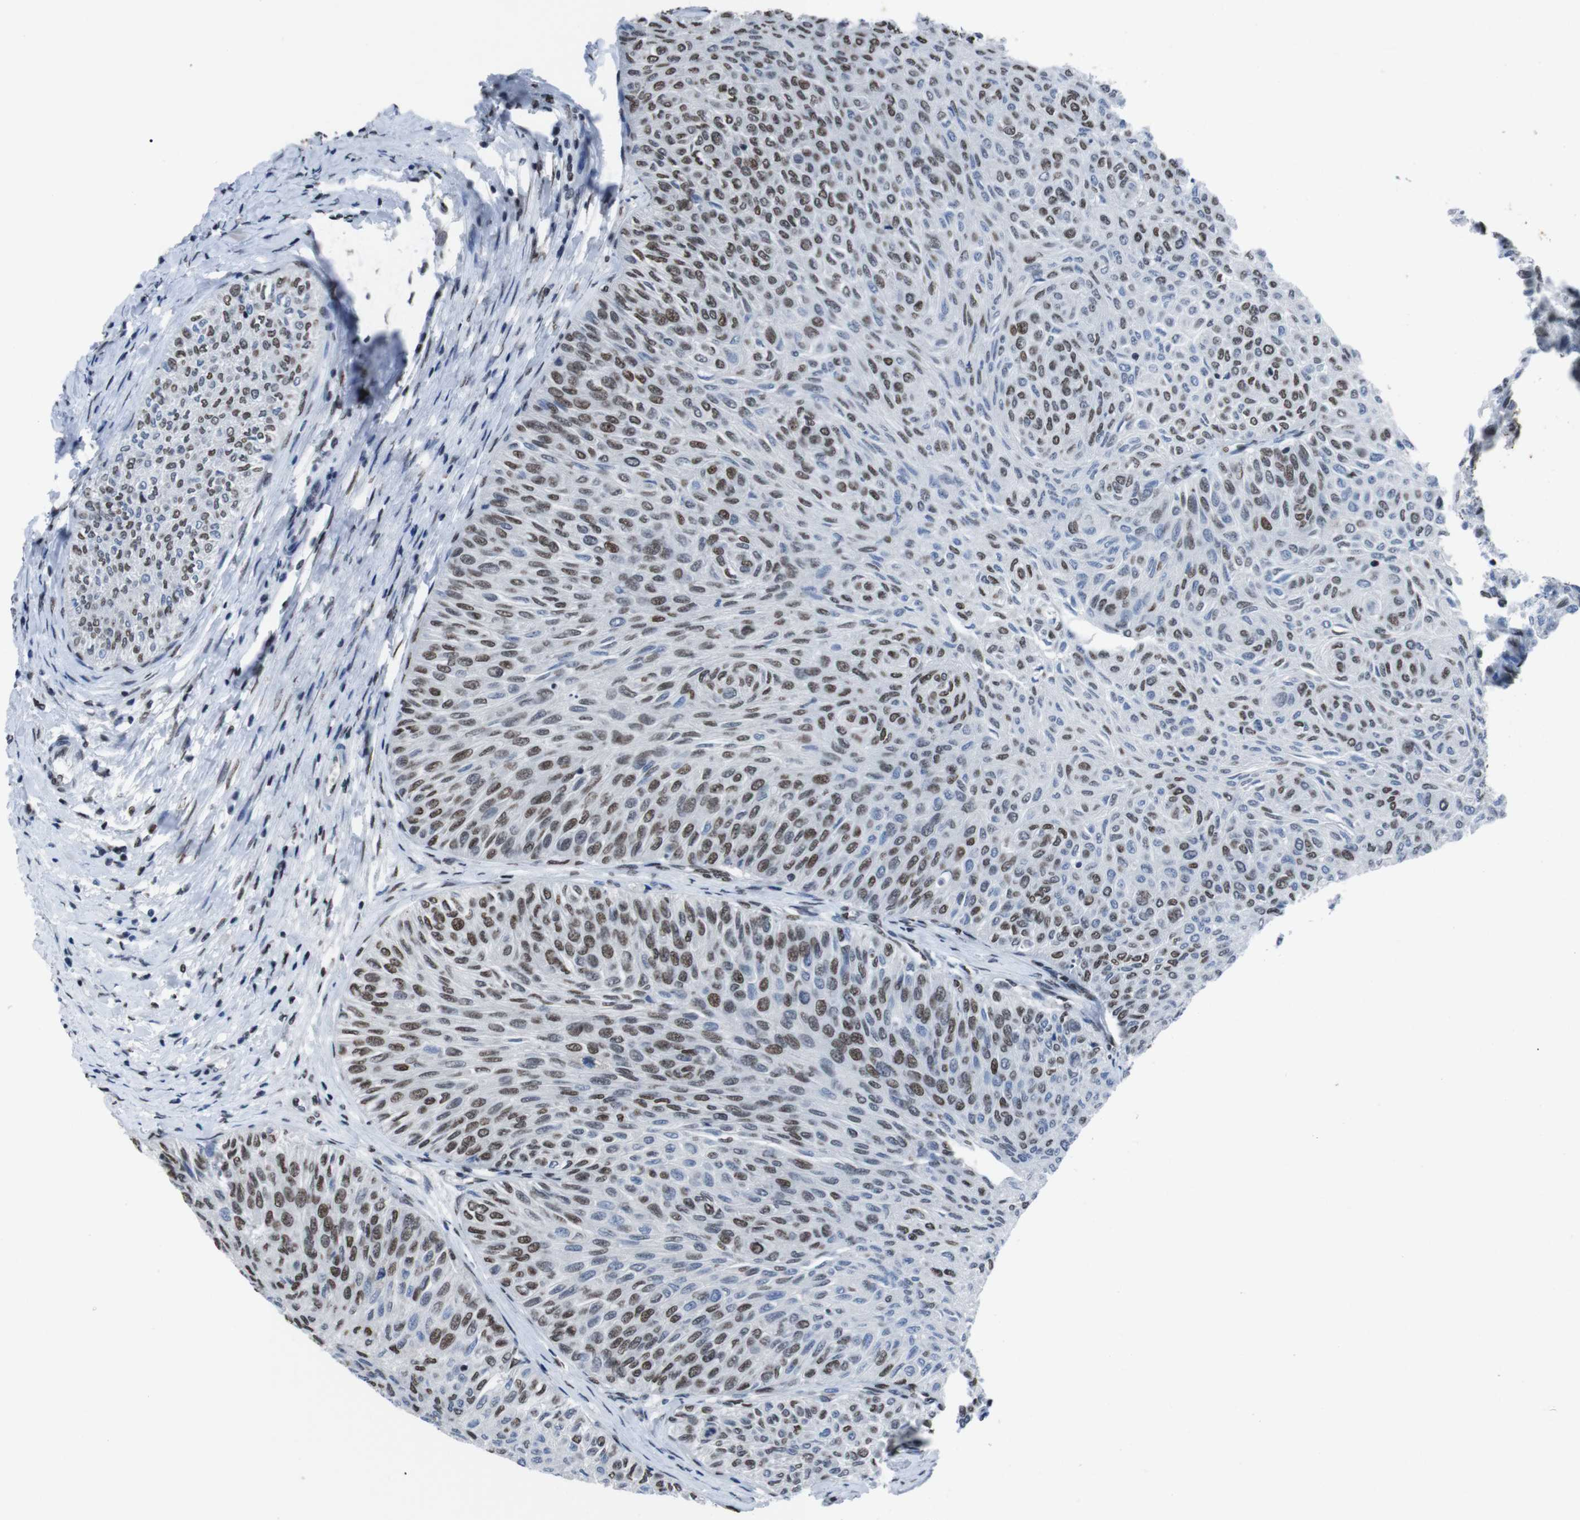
{"staining": {"intensity": "moderate", "quantity": "25%-75%", "location": "nuclear"}, "tissue": "urothelial cancer", "cell_type": "Tumor cells", "image_type": "cancer", "snomed": [{"axis": "morphology", "description": "Urothelial carcinoma, Low grade"}, {"axis": "topography", "description": "Urinary bladder"}], "caption": "A photomicrograph of low-grade urothelial carcinoma stained for a protein shows moderate nuclear brown staining in tumor cells. The protein is shown in brown color, while the nuclei are stained blue.", "gene": "PIP4P2", "patient": {"sex": "male", "age": 78}}